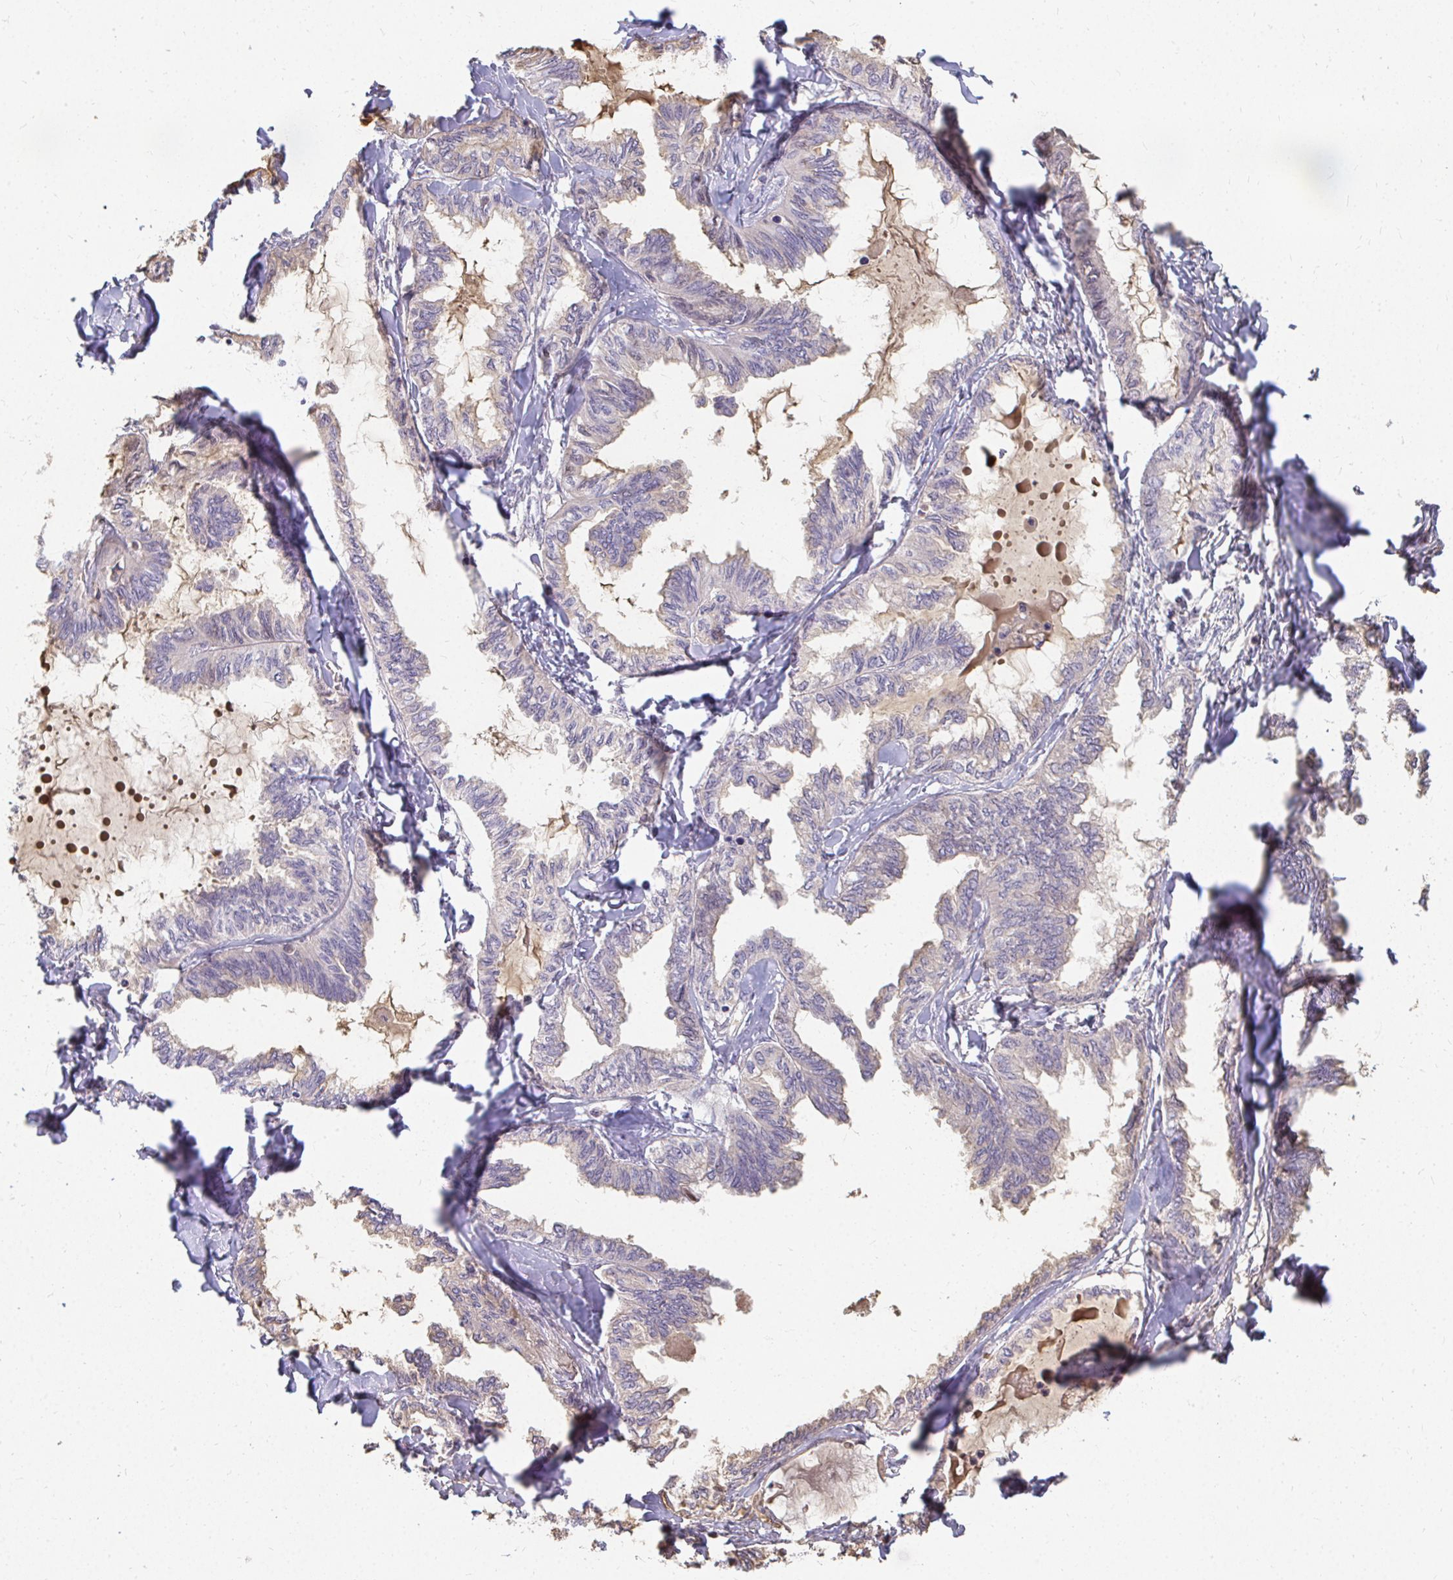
{"staining": {"intensity": "weak", "quantity": "<25%", "location": "cytoplasmic/membranous"}, "tissue": "ovarian cancer", "cell_type": "Tumor cells", "image_type": "cancer", "snomed": [{"axis": "morphology", "description": "Carcinoma, endometroid"}, {"axis": "topography", "description": "Ovary"}], "caption": "A micrograph of endometroid carcinoma (ovarian) stained for a protein displays no brown staining in tumor cells.", "gene": "LOXL4", "patient": {"sex": "female", "age": 70}}